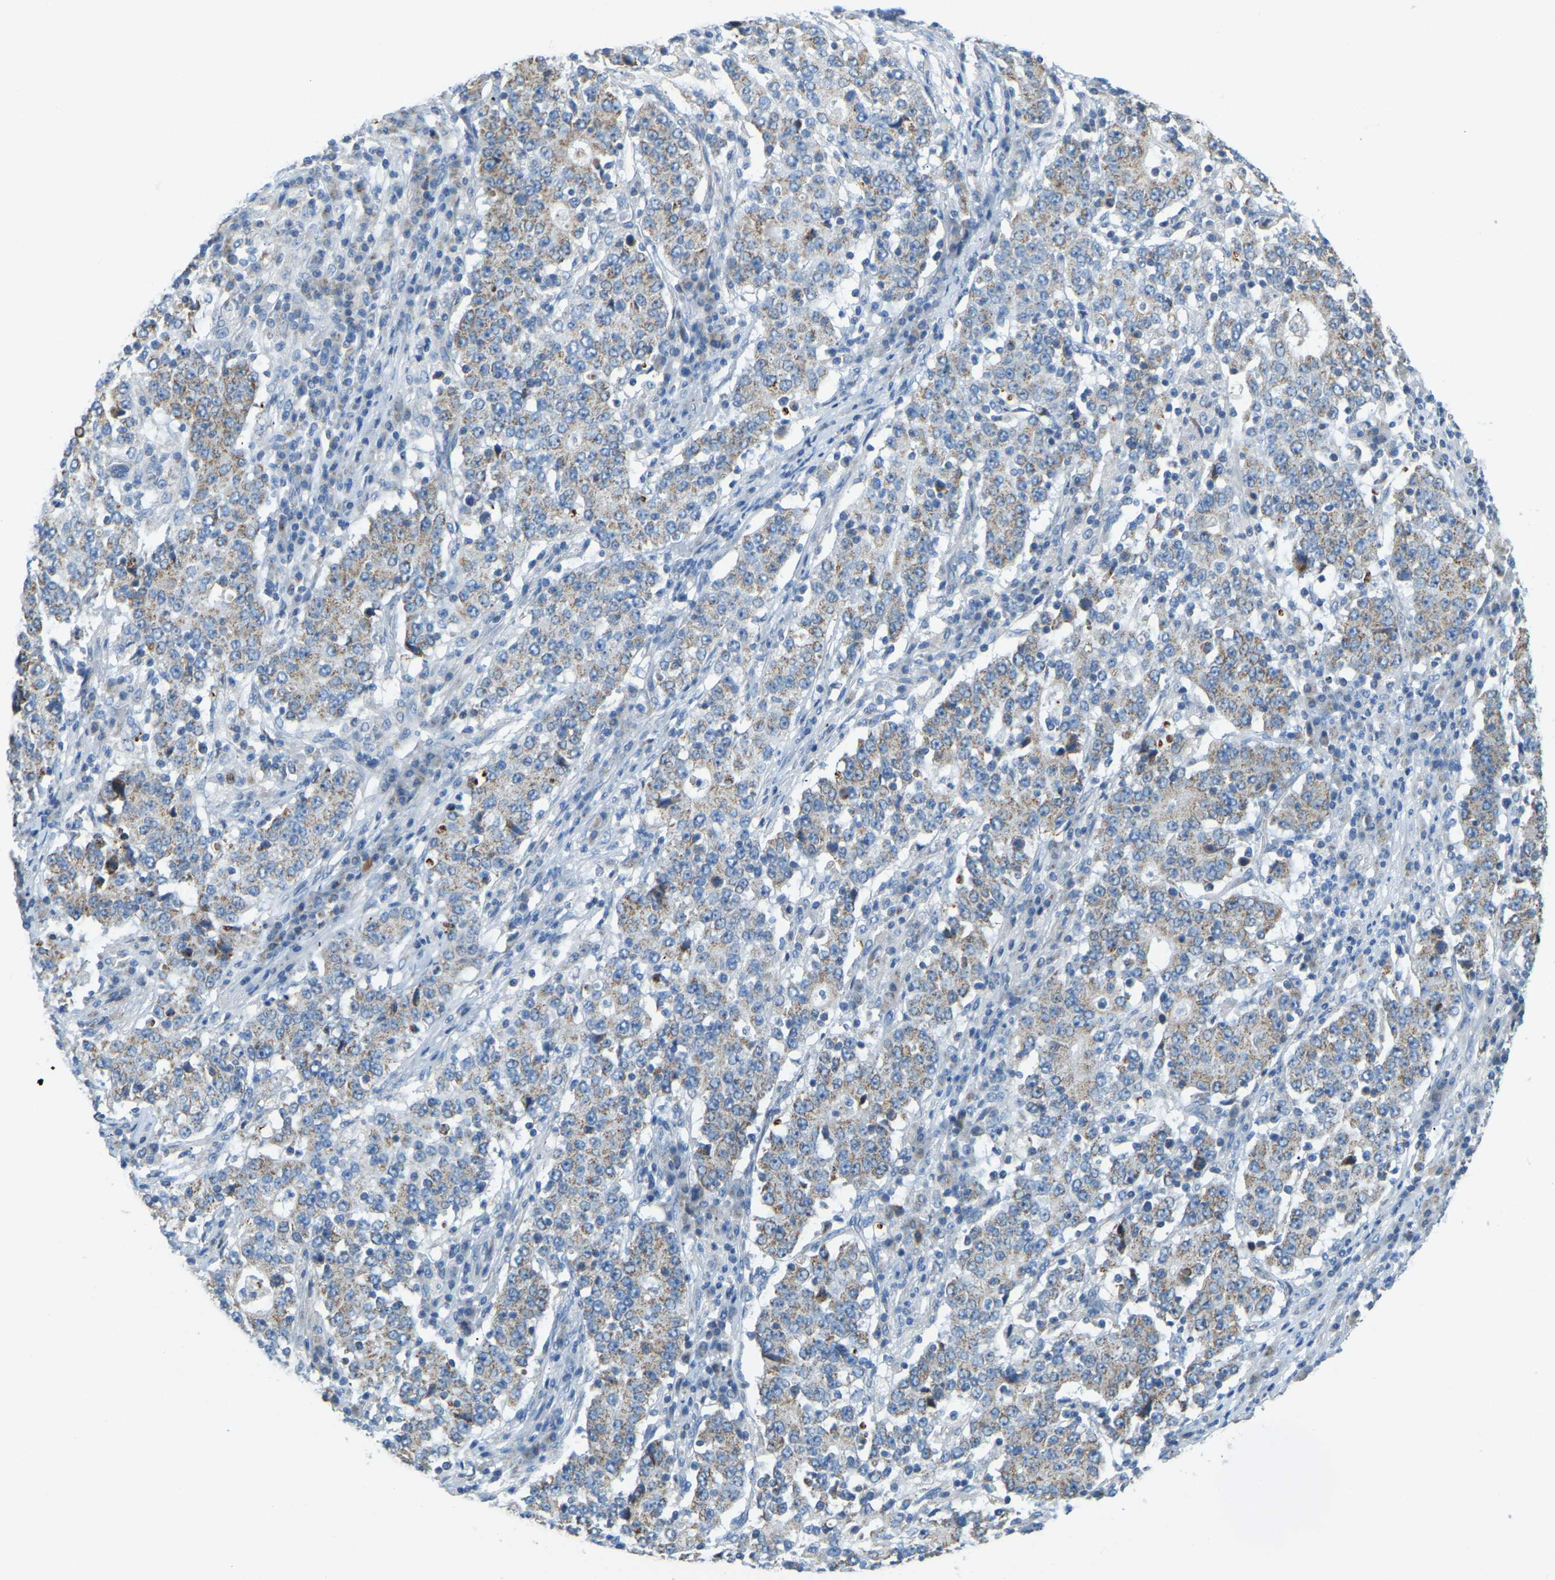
{"staining": {"intensity": "weak", "quantity": "<25%", "location": "cytoplasmic/membranous"}, "tissue": "stomach cancer", "cell_type": "Tumor cells", "image_type": "cancer", "snomed": [{"axis": "morphology", "description": "Adenocarcinoma, NOS"}, {"axis": "topography", "description": "Stomach"}], "caption": "Immunohistochemical staining of human stomach cancer (adenocarcinoma) demonstrates no significant staining in tumor cells. (Immunohistochemistry (ihc), brightfield microscopy, high magnification).", "gene": "GDA", "patient": {"sex": "male", "age": 59}}